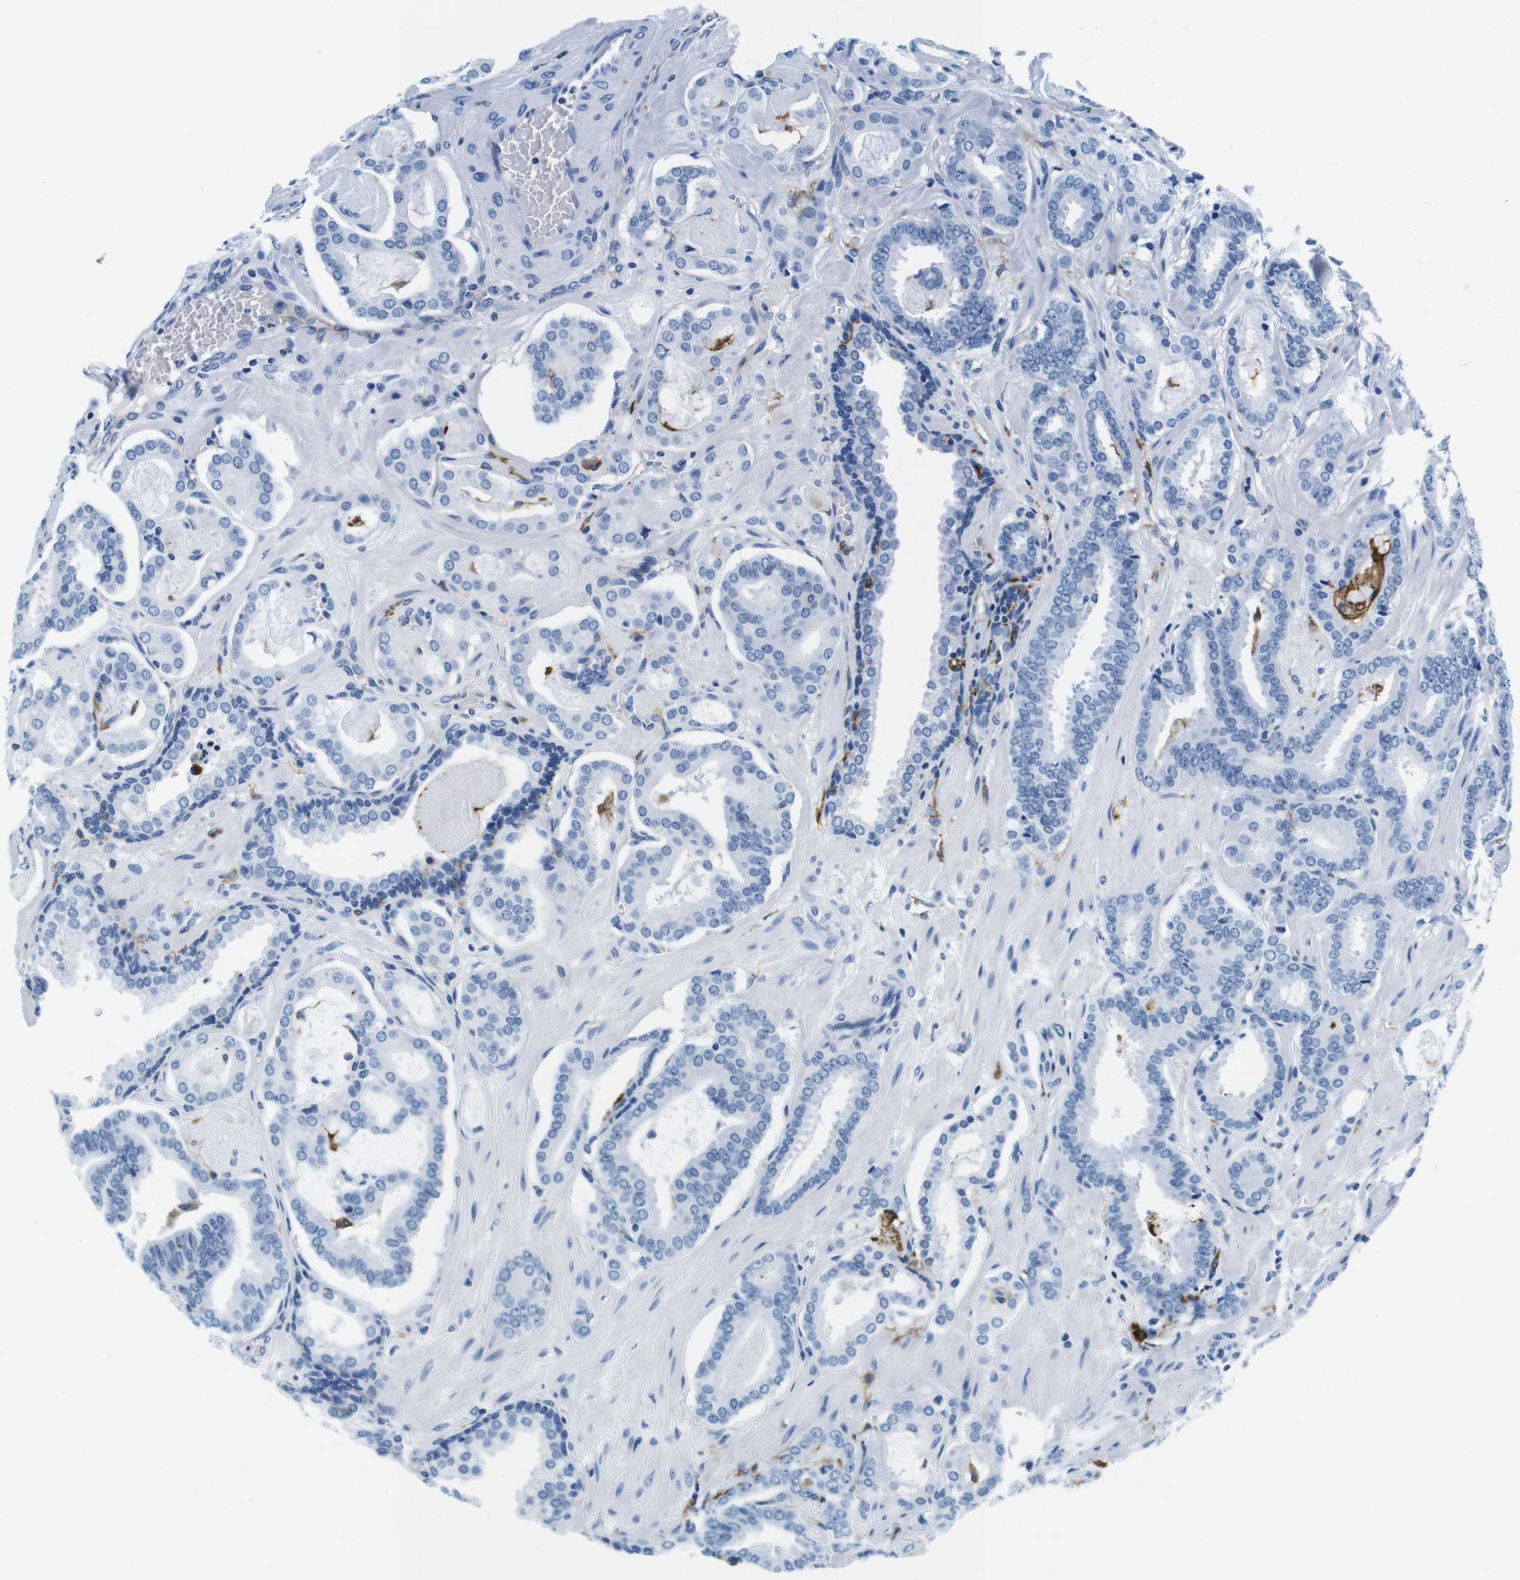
{"staining": {"intensity": "negative", "quantity": "none", "location": "none"}, "tissue": "prostate cancer", "cell_type": "Tumor cells", "image_type": "cancer", "snomed": [{"axis": "morphology", "description": "Adenocarcinoma, Low grade"}, {"axis": "topography", "description": "Prostate"}], "caption": "Tumor cells are negative for brown protein staining in prostate cancer (low-grade adenocarcinoma).", "gene": "HLA-DRB1", "patient": {"sex": "male", "age": 53}}